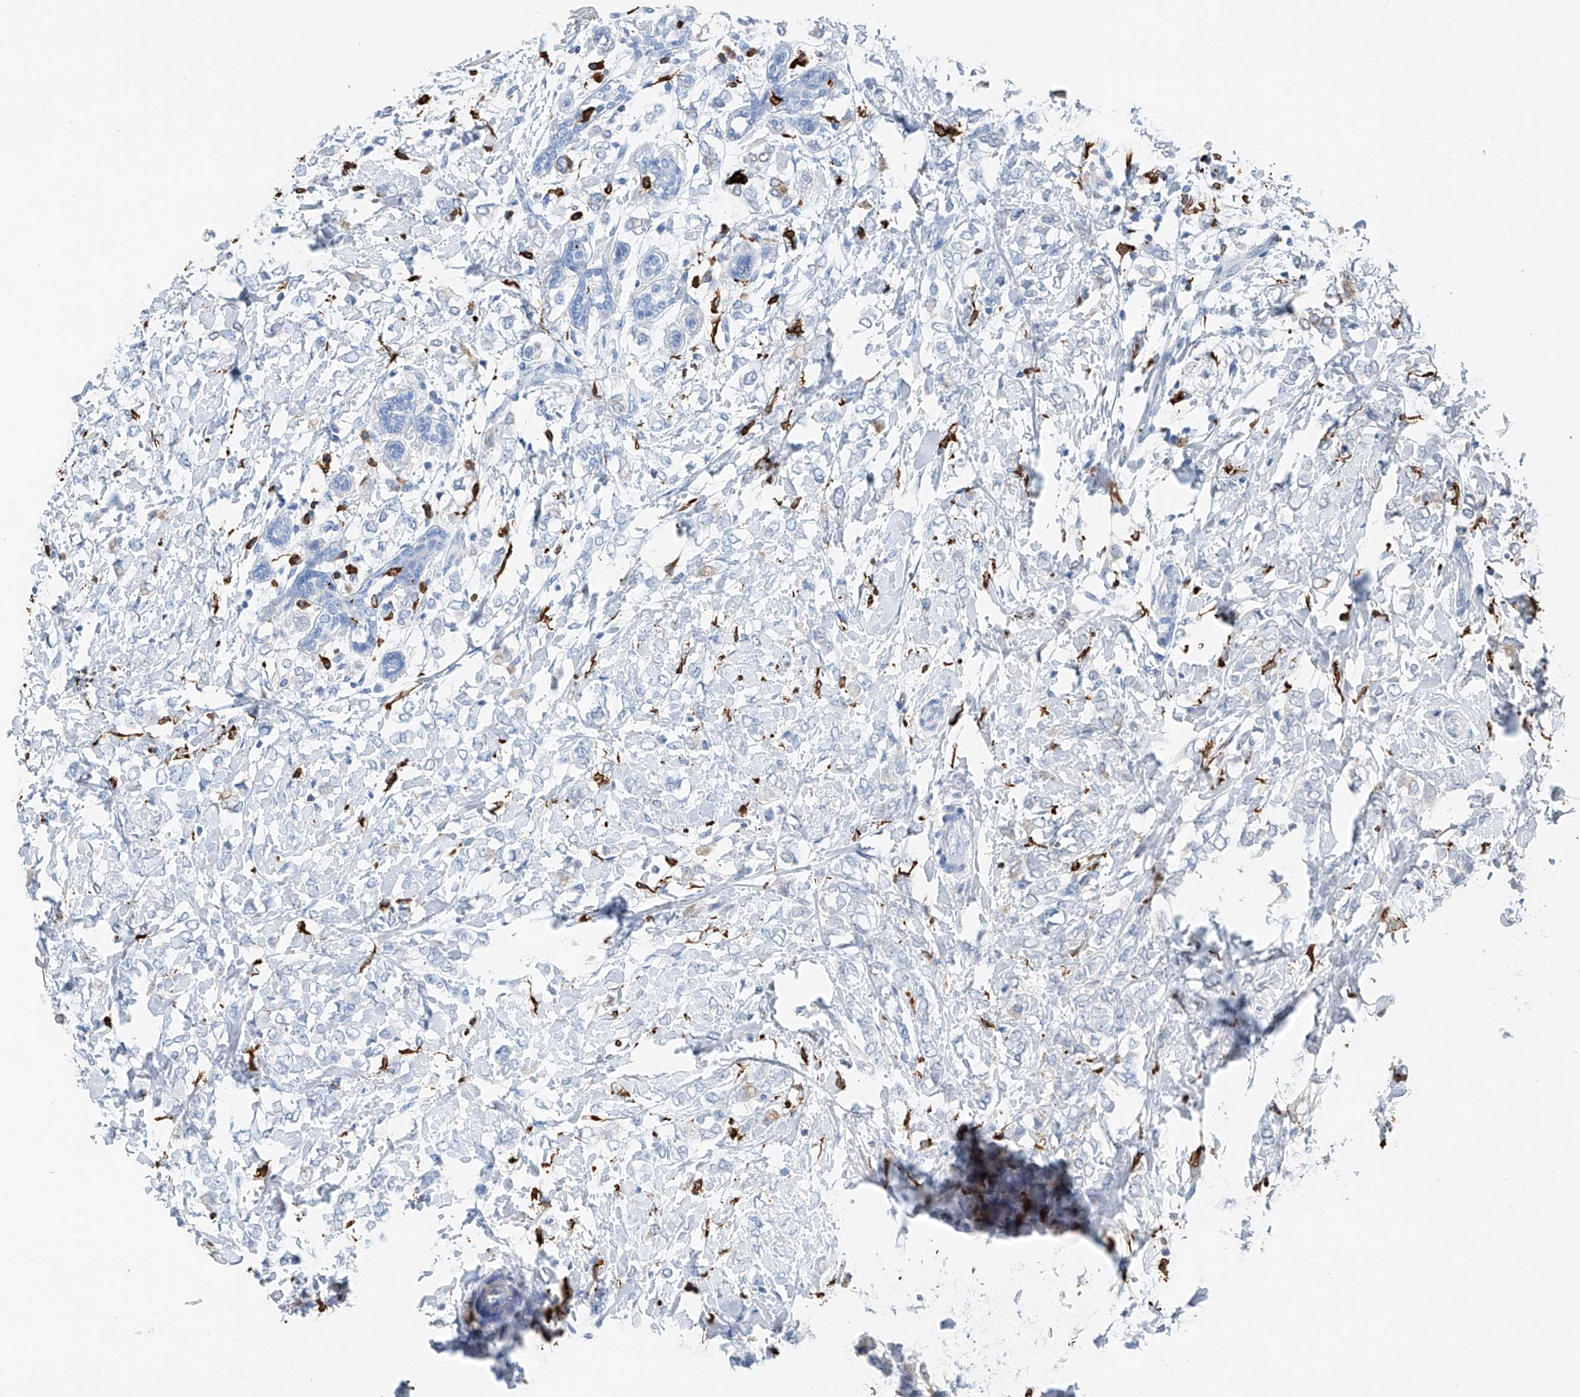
{"staining": {"intensity": "negative", "quantity": "none", "location": "none"}, "tissue": "breast cancer", "cell_type": "Tumor cells", "image_type": "cancer", "snomed": [{"axis": "morphology", "description": "Normal tissue, NOS"}, {"axis": "morphology", "description": "Lobular carcinoma"}, {"axis": "topography", "description": "Breast"}], "caption": "A histopathology image of breast cancer (lobular carcinoma) stained for a protein demonstrates no brown staining in tumor cells.", "gene": "TBXAS1", "patient": {"sex": "female", "age": 47}}